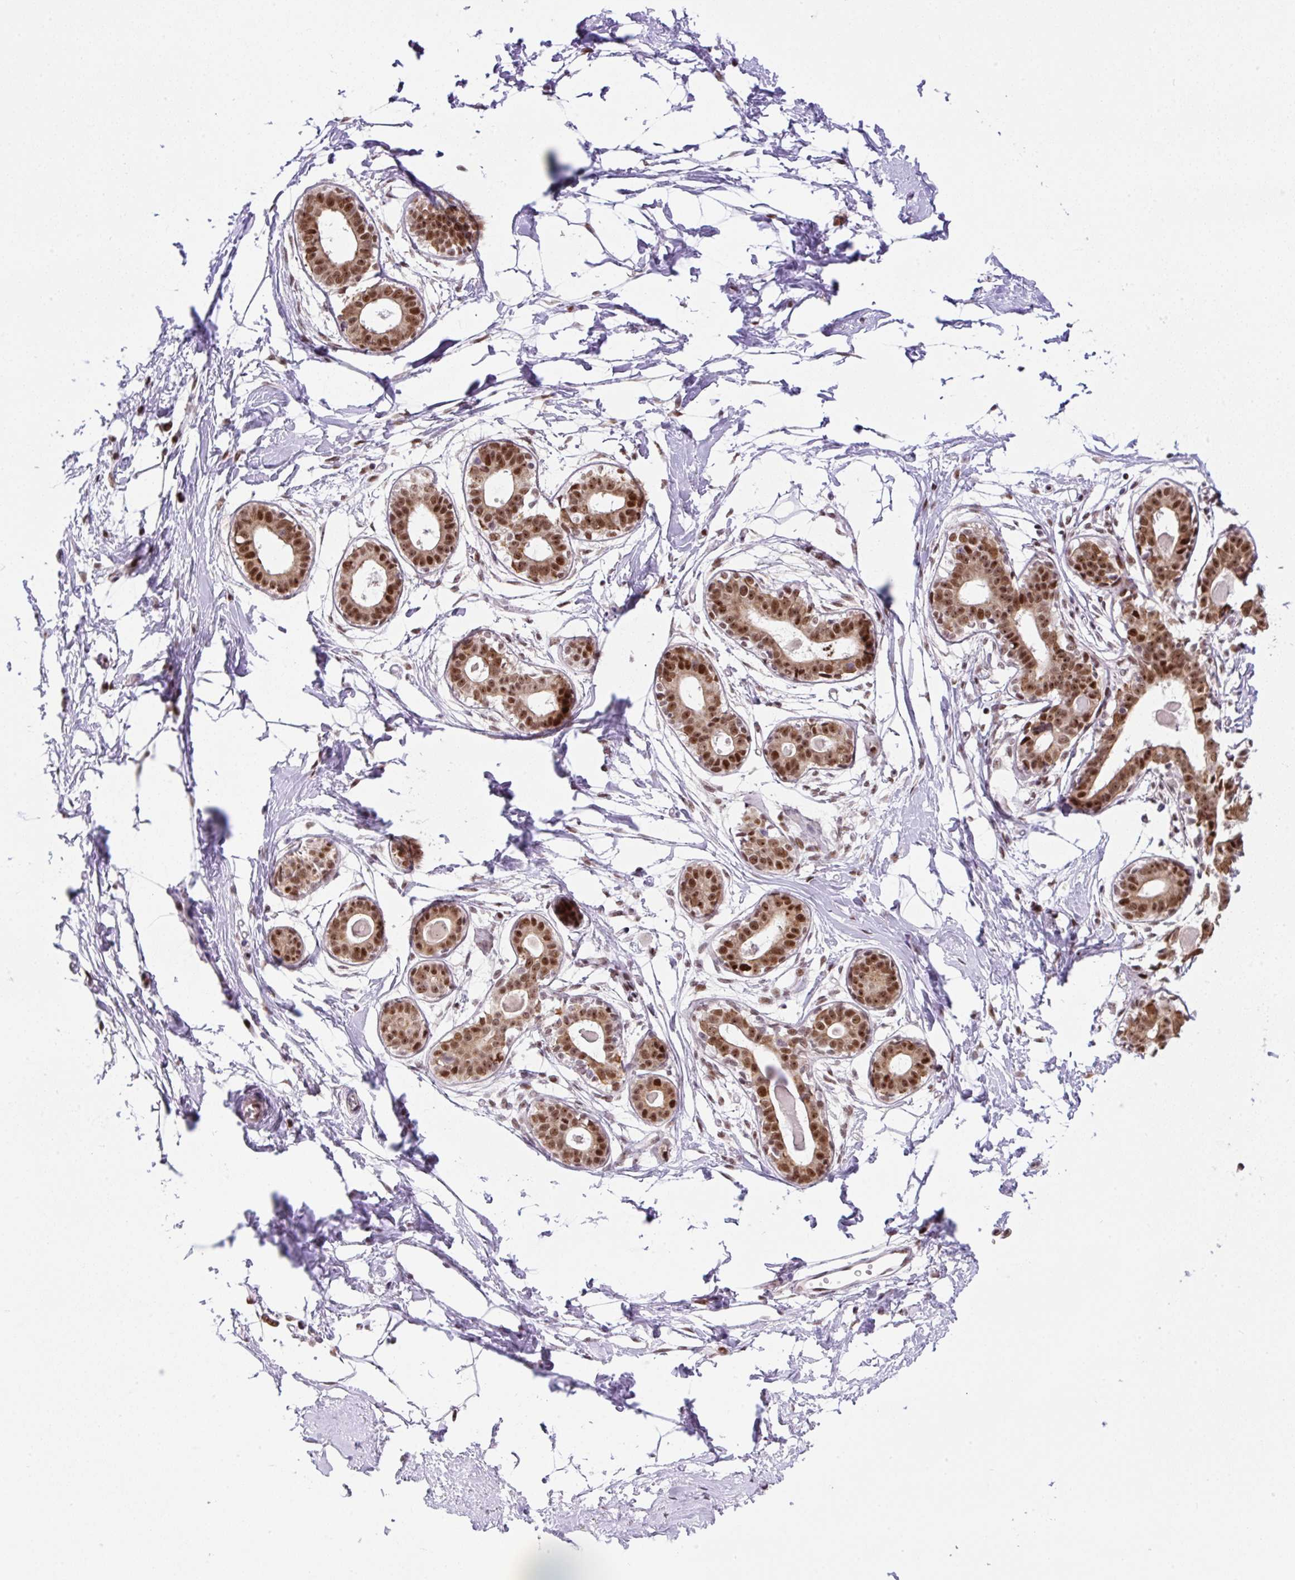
{"staining": {"intensity": "moderate", "quantity": "<25%", "location": "nuclear"}, "tissue": "breast", "cell_type": "Adipocytes", "image_type": "normal", "snomed": [{"axis": "morphology", "description": "Normal tissue, NOS"}, {"axis": "topography", "description": "Breast"}], "caption": "This is a photomicrograph of immunohistochemistry (IHC) staining of unremarkable breast, which shows moderate staining in the nuclear of adipocytes.", "gene": "TAF1A", "patient": {"sex": "female", "age": 45}}